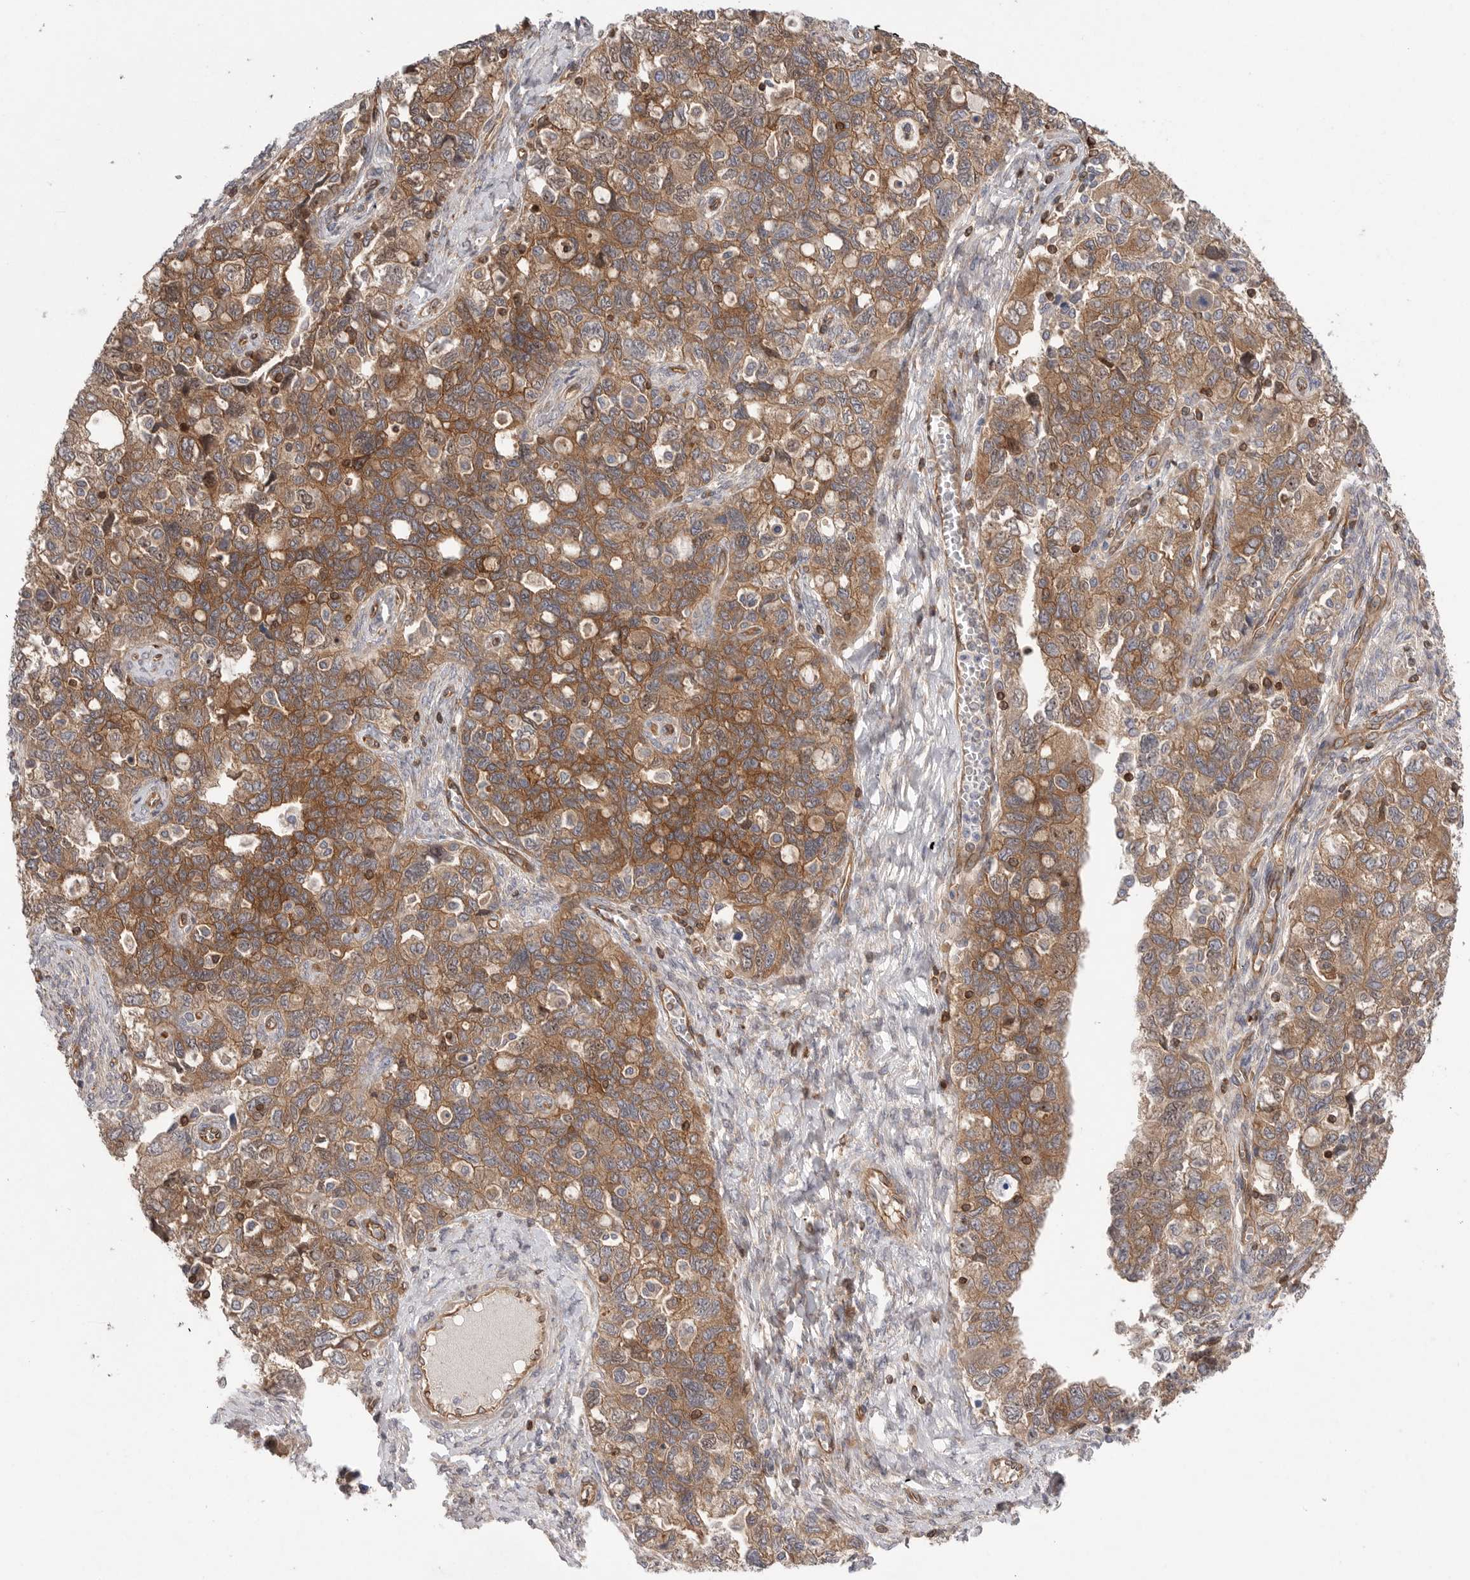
{"staining": {"intensity": "moderate", "quantity": ">75%", "location": "cytoplasmic/membranous"}, "tissue": "ovarian cancer", "cell_type": "Tumor cells", "image_type": "cancer", "snomed": [{"axis": "morphology", "description": "Carcinoma, NOS"}, {"axis": "morphology", "description": "Cystadenocarcinoma, serous, NOS"}, {"axis": "topography", "description": "Ovary"}], "caption": "Ovarian cancer (carcinoma) was stained to show a protein in brown. There is medium levels of moderate cytoplasmic/membranous positivity in approximately >75% of tumor cells. The protein of interest is stained brown, and the nuclei are stained in blue (DAB (3,3'-diaminobenzidine) IHC with brightfield microscopy, high magnification).", "gene": "PRKCH", "patient": {"sex": "female", "age": 69}}